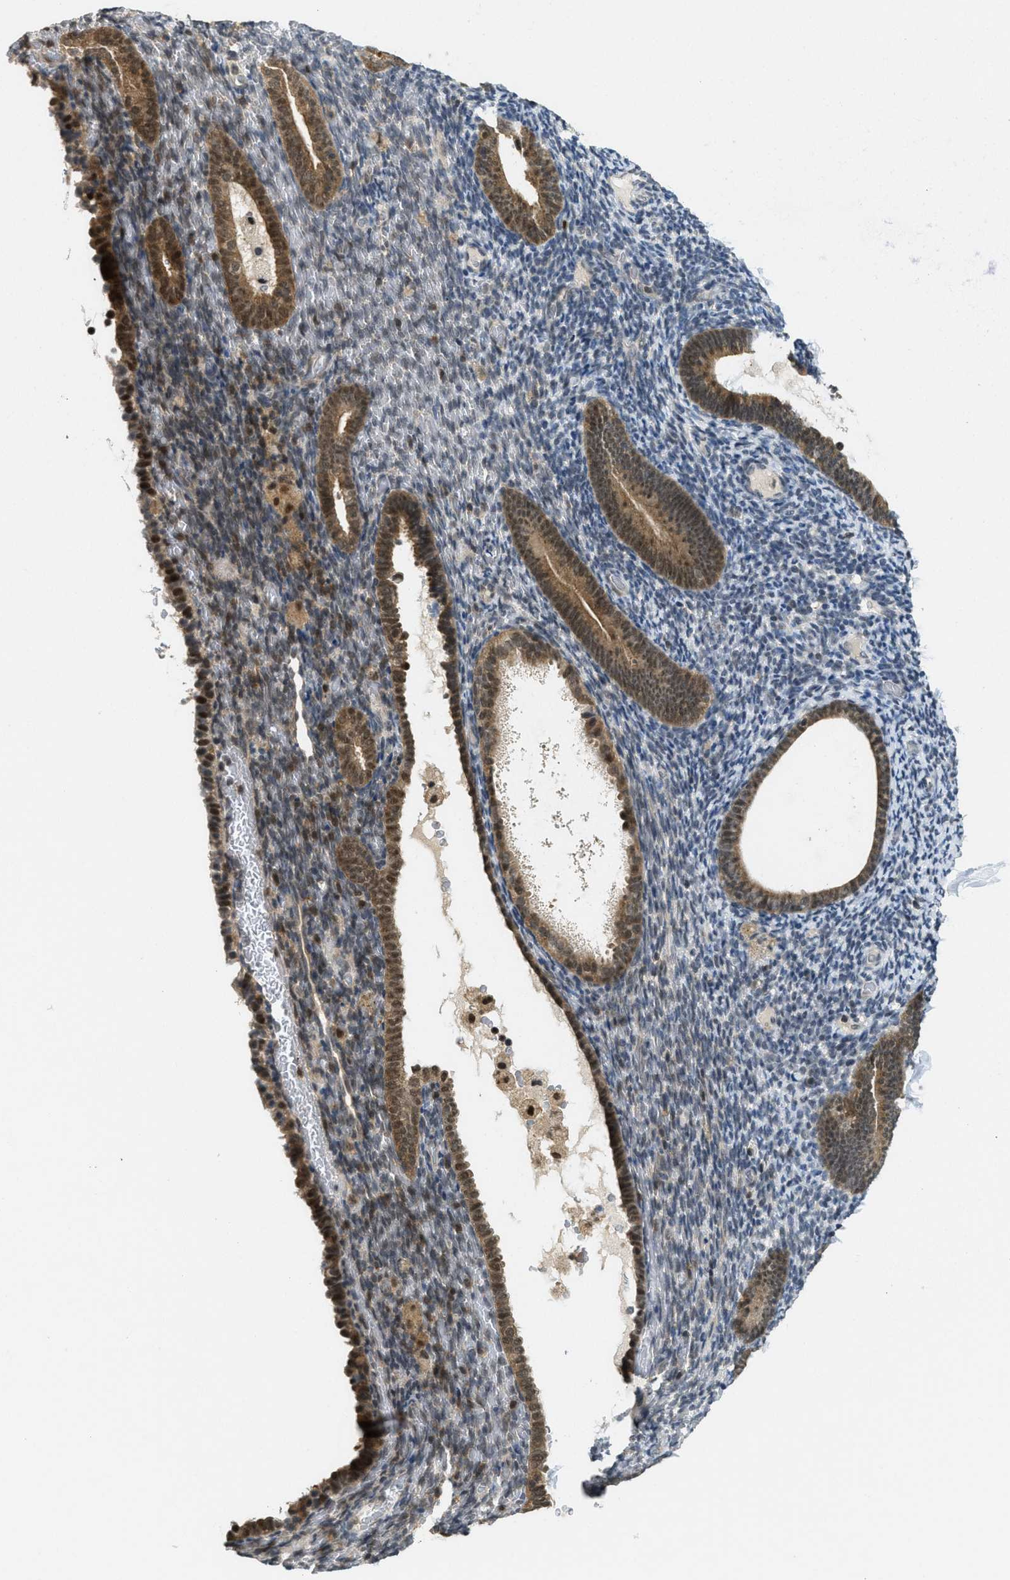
{"staining": {"intensity": "negative", "quantity": "none", "location": "none"}, "tissue": "endometrium", "cell_type": "Cells in endometrial stroma", "image_type": "normal", "snomed": [{"axis": "morphology", "description": "Normal tissue, NOS"}, {"axis": "topography", "description": "Endometrium"}], "caption": "Immunohistochemical staining of benign human endometrium demonstrates no significant positivity in cells in endometrial stroma. (DAB (3,3'-diaminobenzidine) immunohistochemistry with hematoxylin counter stain).", "gene": "DNAJB1", "patient": {"sex": "female", "age": 51}}